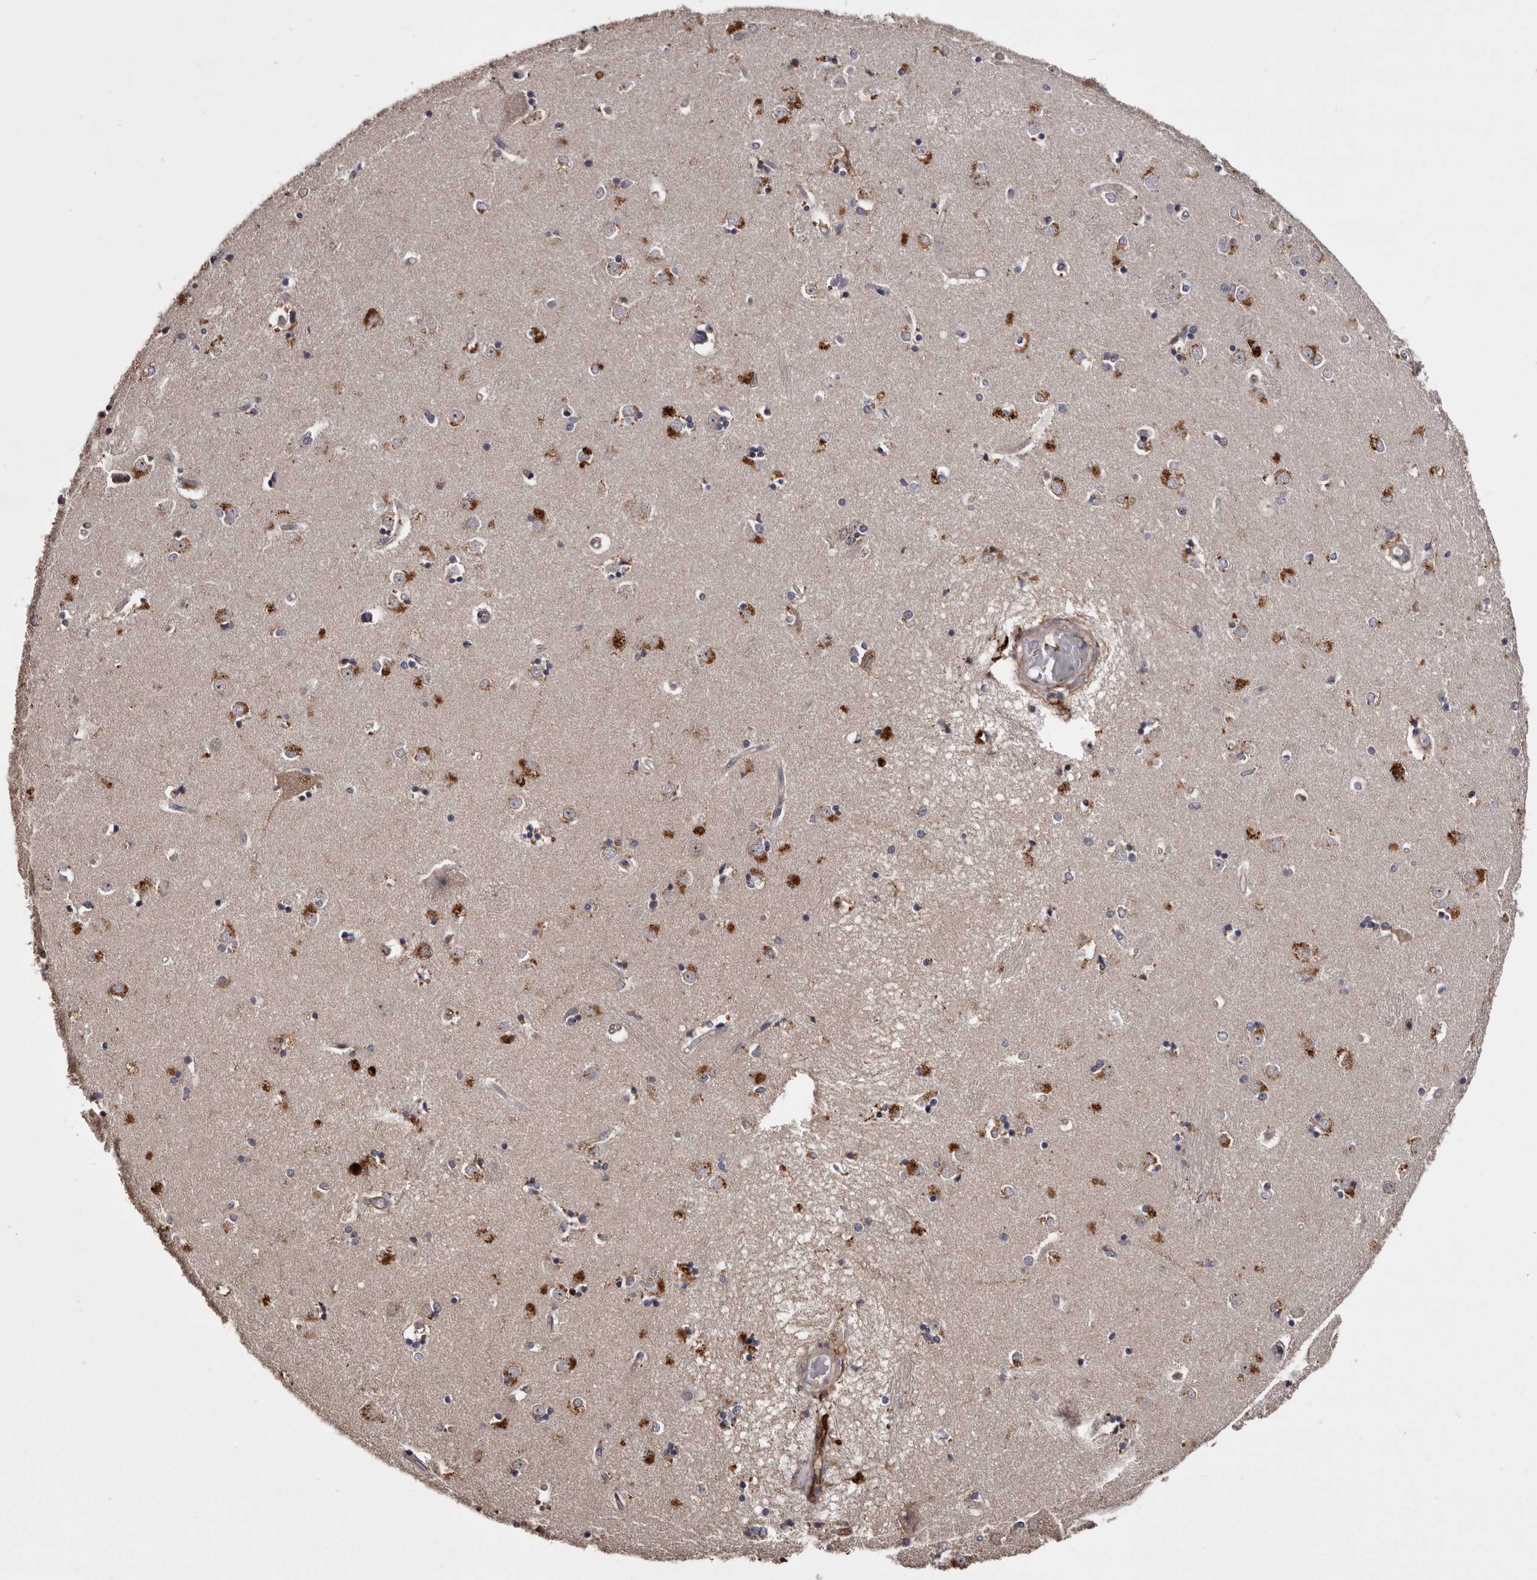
{"staining": {"intensity": "weak", "quantity": "<25%", "location": "cytoplasmic/membranous"}, "tissue": "caudate", "cell_type": "Glial cells", "image_type": "normal", "snomed": [{"axis": "morphology", "description": "Normal tissue, NOS"}, {"axis": "topography", "description": "Lateral ventricle wall"}], "caption": "High power microscopy micrograph of an immunohistochemistry histopathology image of unremarkable caudate, revealing no significant positivity in glial cells.", "gene": "CYP1B1", "patient": {"sex": "male", "age": 45}}